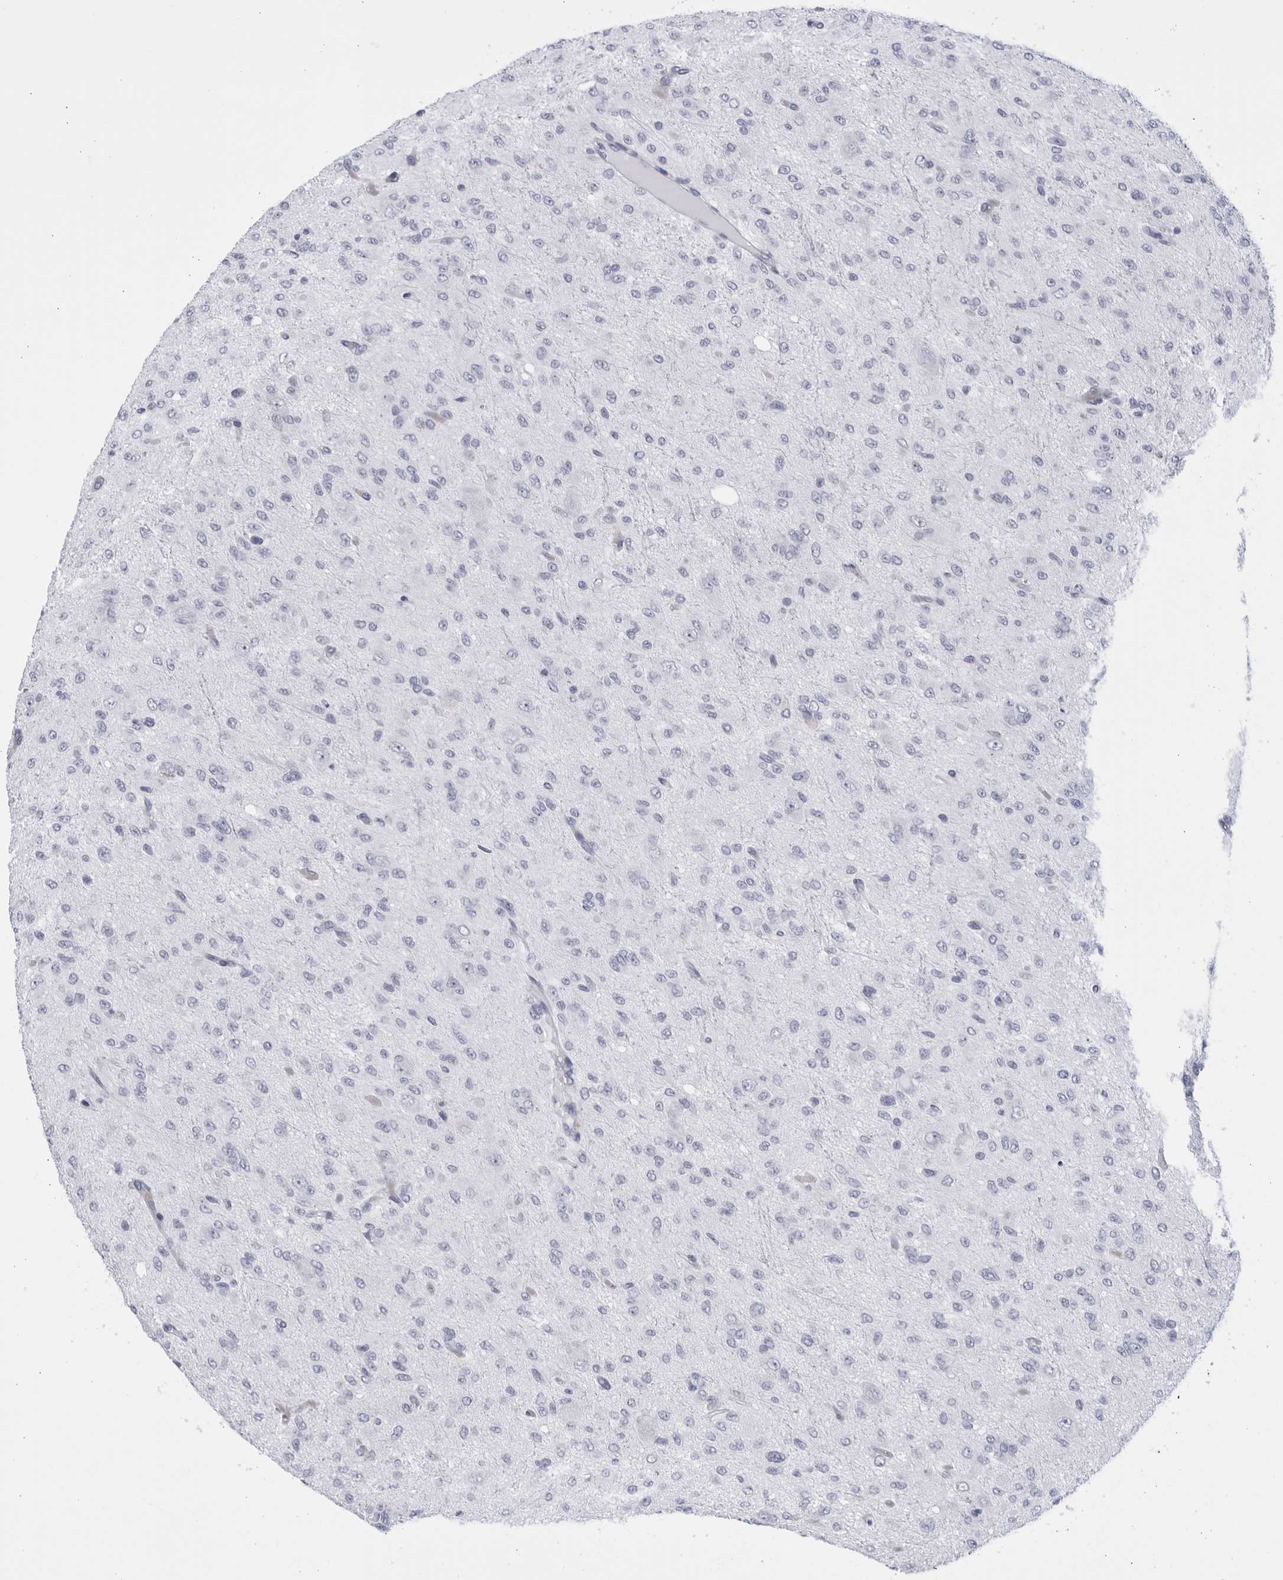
{"staining": {"intensity": "negative", "quantity": "none", "location": "none"}, "tissue": "glioma", "cell_type": "Tumor cells", "image_type": "cancer", "snomed": [{"axis": "morphology", "description": "Glioma, malignant, High grade"}, {"axis": "topography", "description": "Brain"}], "caption": "Immunohistochemical staining of glioma exhibits no significant staining in tumor cells.", "gene": "CCDC181", "patient": {"sex": "female", "age": 59}}